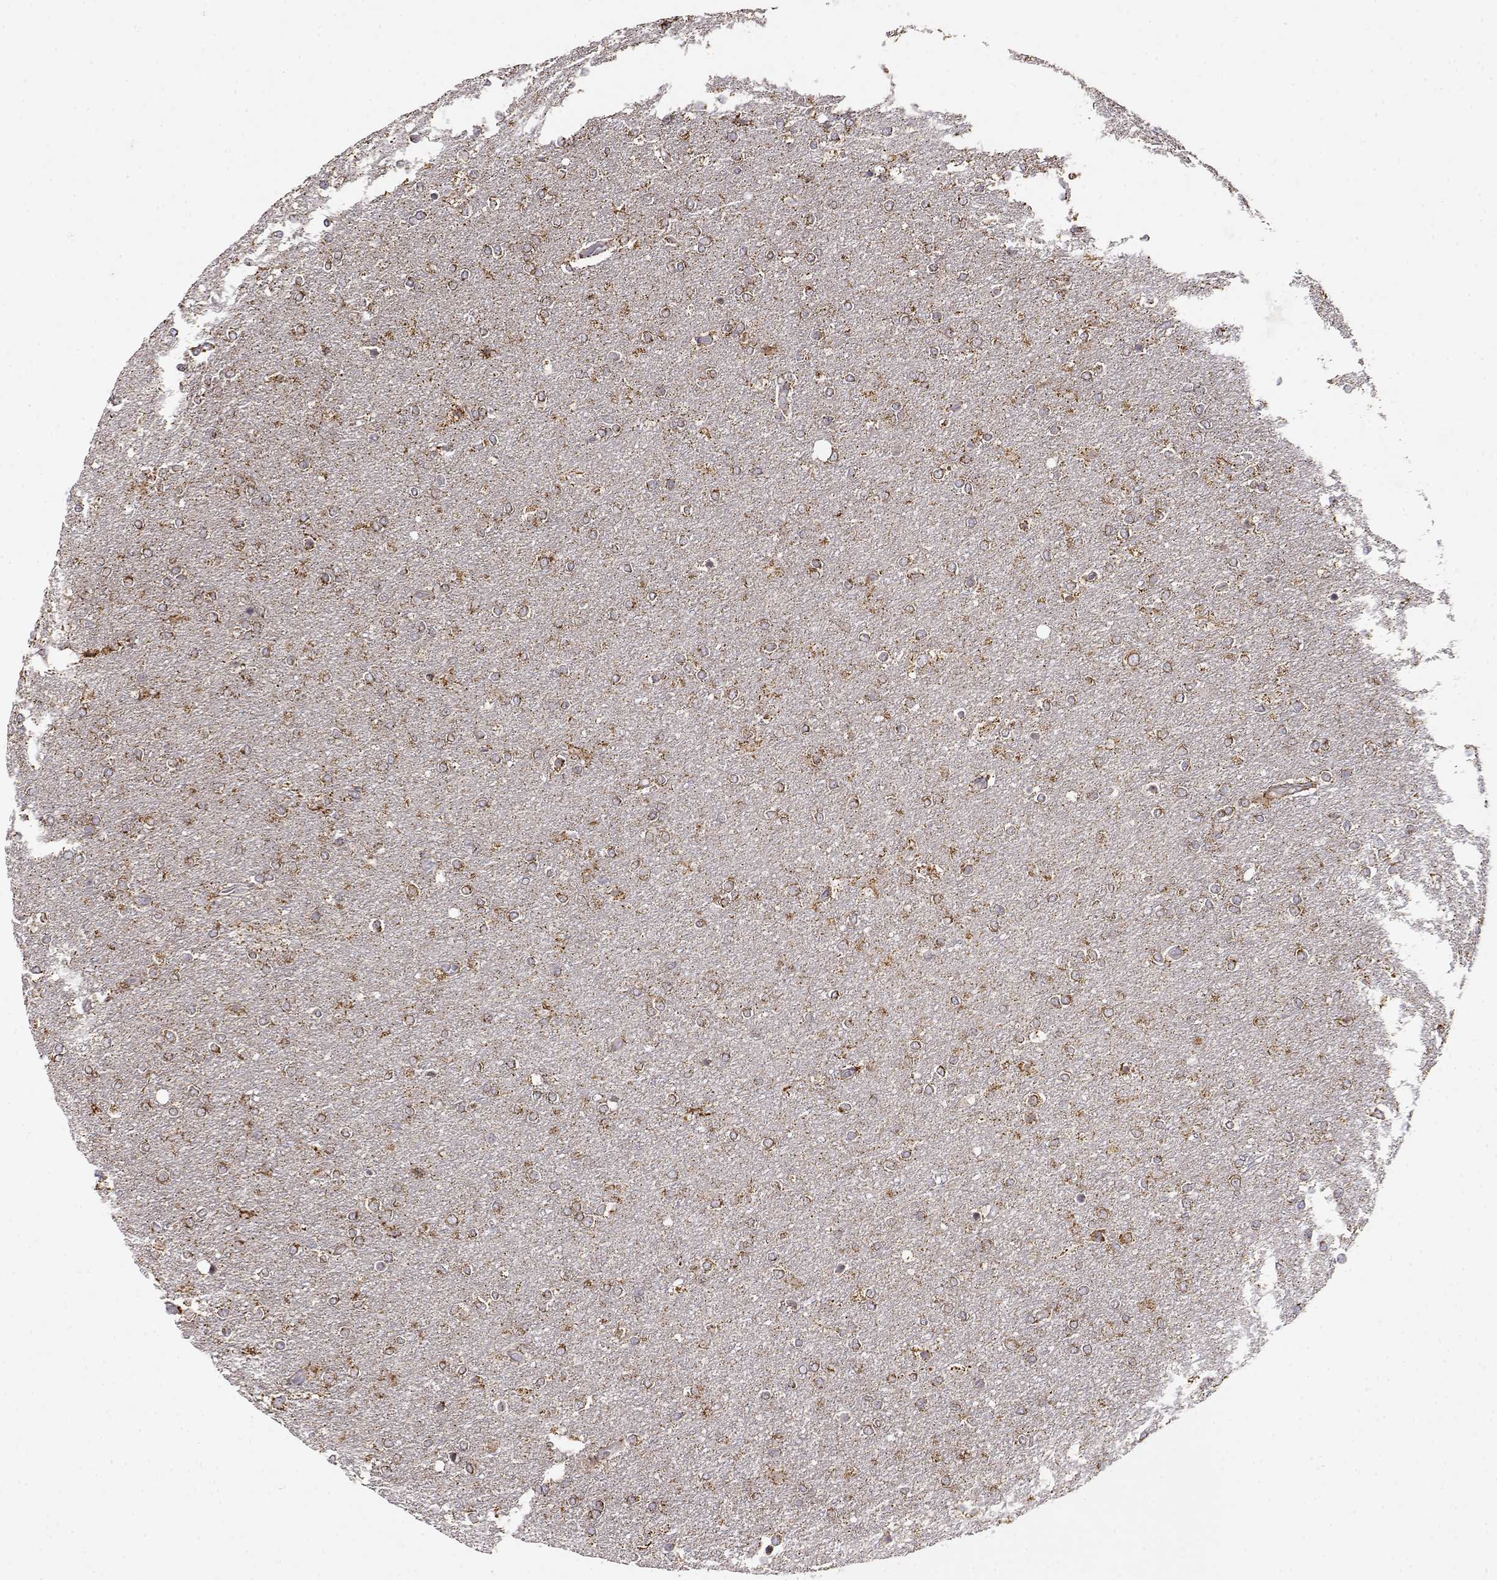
{"staining": {"intensity": "strong", "quantity": ">75%", "location": "cytoplasmic/membranous"}, "tissue": "glioma", "cell_type": "Tumor cells", "image_type": "cancer", "snomed": [{"axis": "morphology", "description": "Glioma, malignant, High grade"}, {"axis": "topography", "description": "Brain"}], "caption": "Glioma tissue exhibits strong cytoplasmic/membranous staining in about >75% of tumor cells, visualized by immunohistochemistry.", "gene": "PAIP1", "patient": {"sex": "female", "age": 61}}